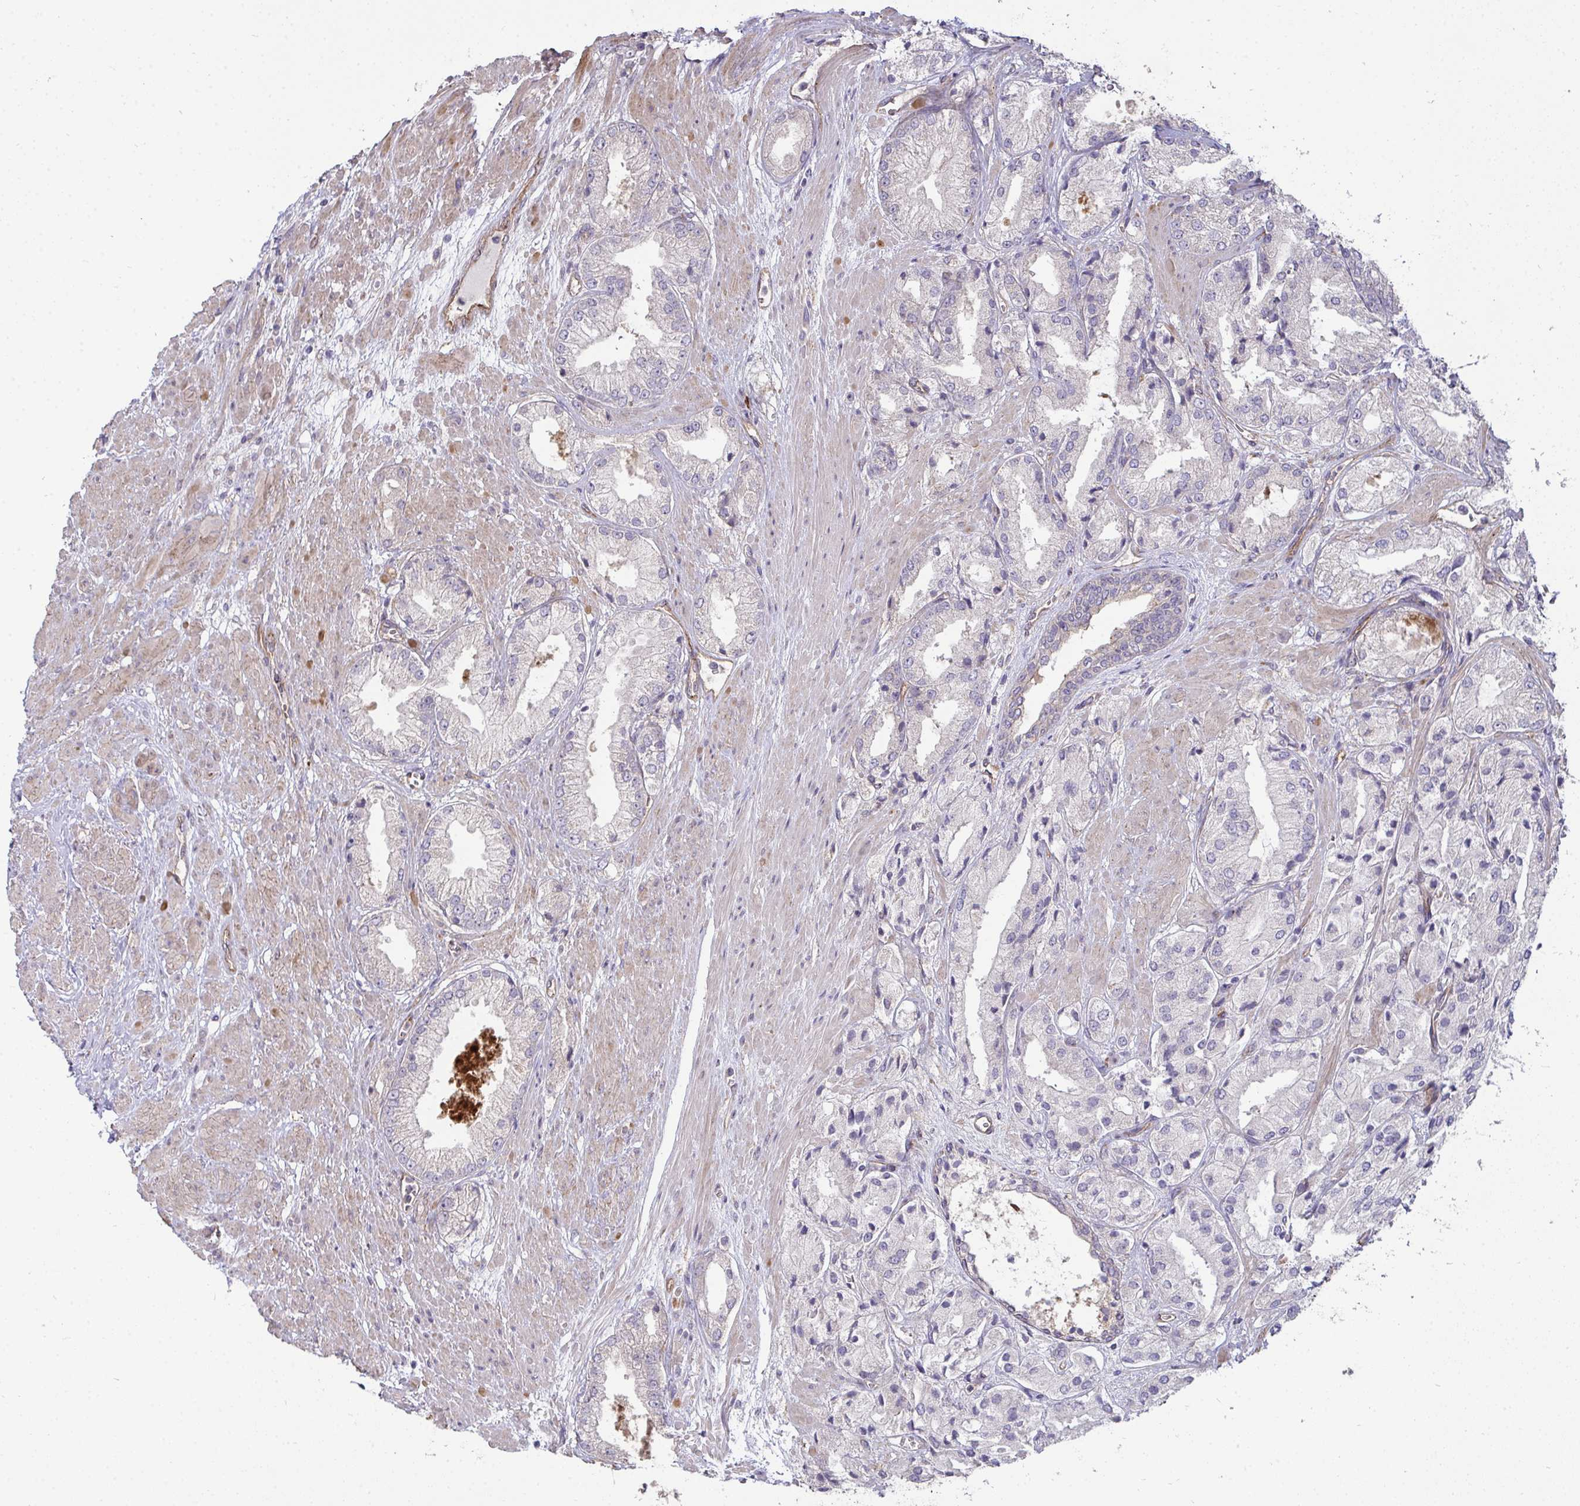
{"staining": {"intensity": "moderate", "quantity": "25%-75%", "location": "cytoplasmic/membranous"}, "tissue": "prostate cancer", "cell_type": "Tumor cells", "image_type": "cancer", "snomed": [{"axis": "morphology", "description": "Adenocarcinoma, High grade"}, {"axis": "topography", "description": "Prostate"}], "caption": "A histopathology image of prostate cancer (adenocarcinoma (high-grade)) stained for a protein demonstrates moderate cytoplasmic/membranous brown staining in tumor cells. The staining is performed using DAB (3,3'-diaminobenzidine) brown chromogen to label protein expression. The nuclei are counter-stained blue using hematoxylin.", "gene": "SH2D1B", "patient": {"sex": "male", "age": 68}}